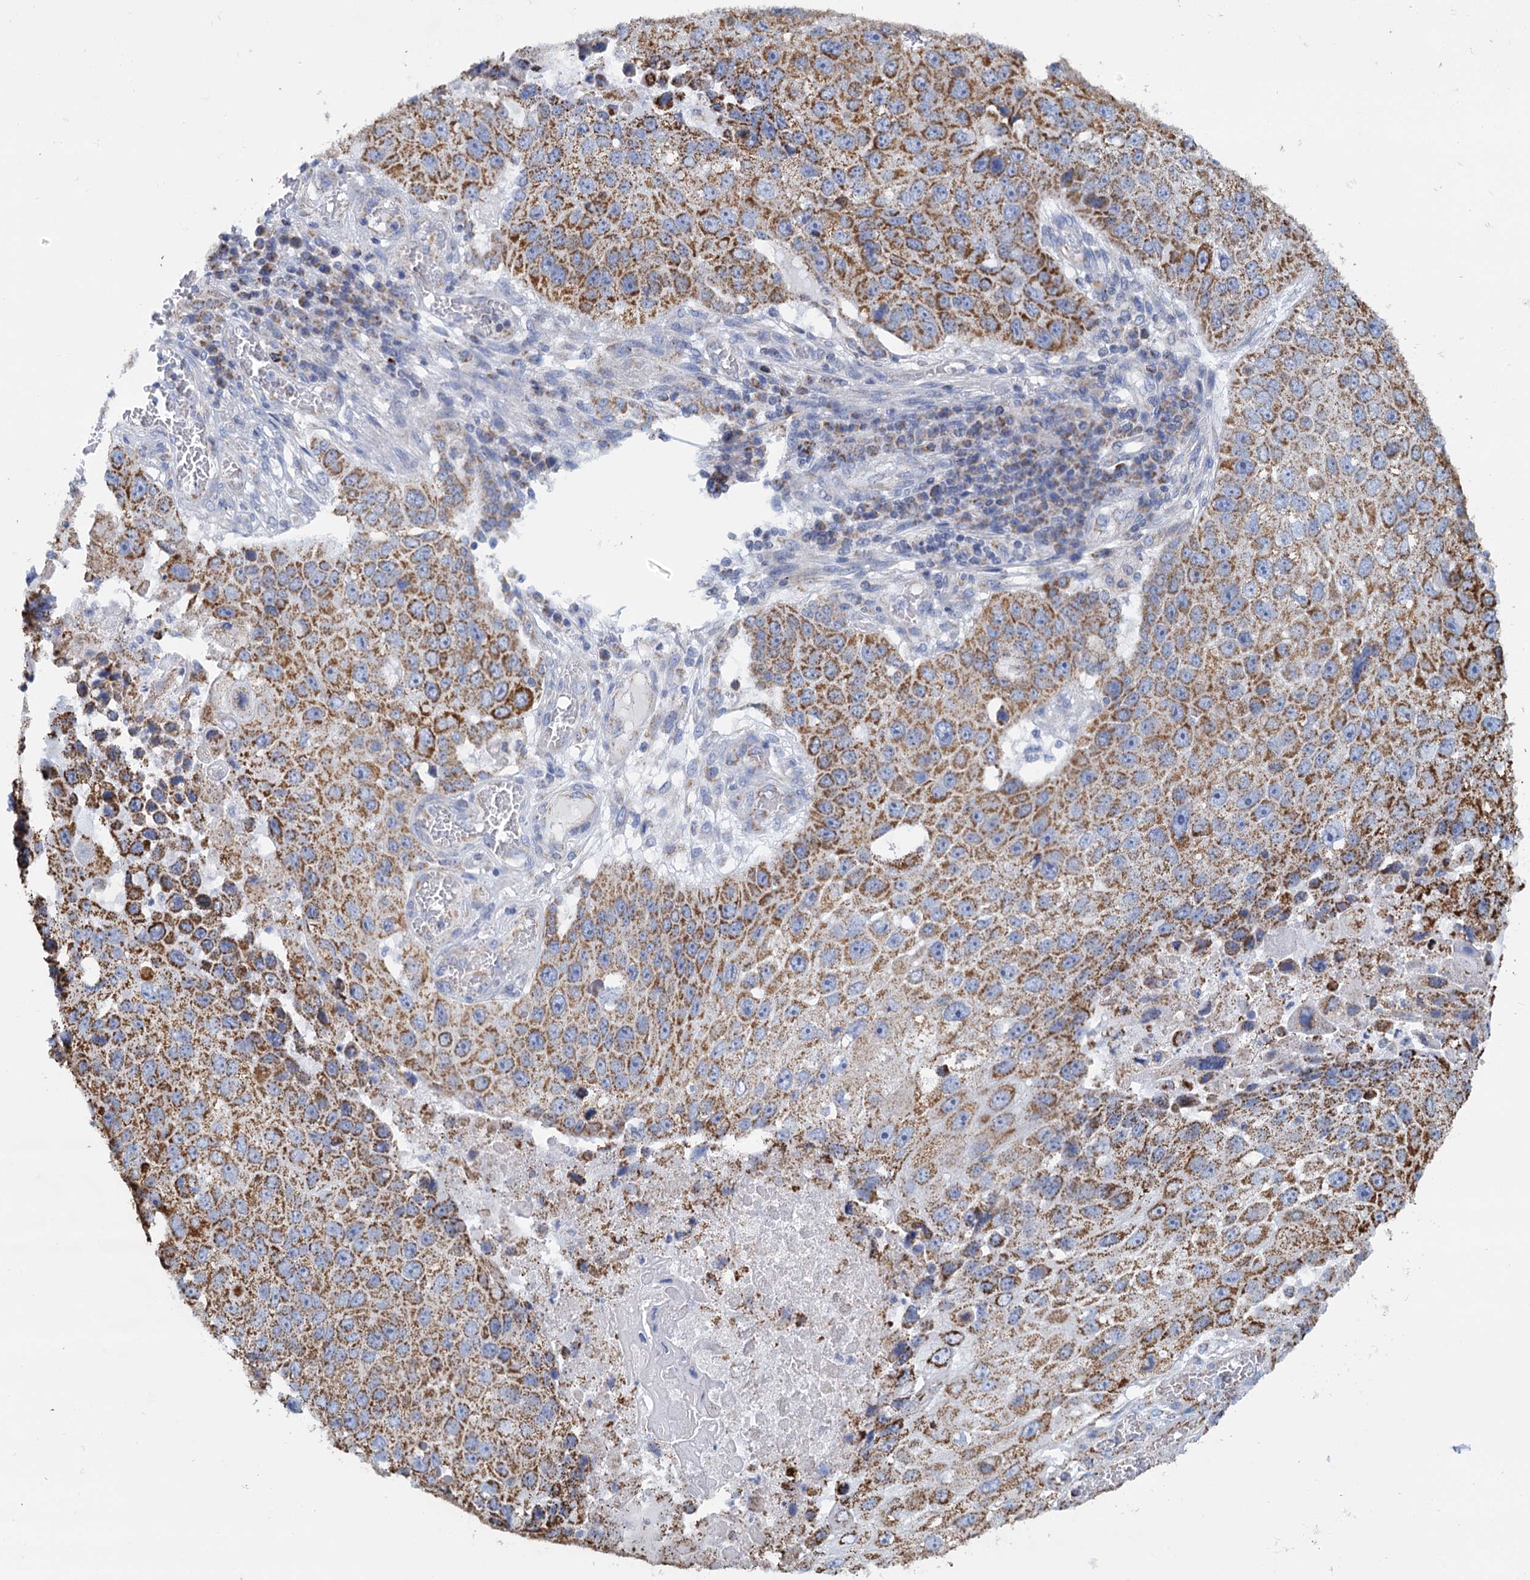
{"staining": {"intensity": "moderate", "quantity": ">75%", "location": "cytoplasmic/membranous"}, "tissue": "lung cancer", "cell_type": "Tumor cells", "image_type": "cancer", "snomed": [{"axis": "morphology", "description": "Squamous cell carcinoma, NOS"}, {"axis": "topography", "description": "Lung"}], "caption": "Immunohistochemical staining of human lung cancer exhibits moderate cytoplasmic/membranous protein staining in approximately >75% of tumor cells.", "gene": "CCP110", "patient": {"sex": "male", "age": 61}}